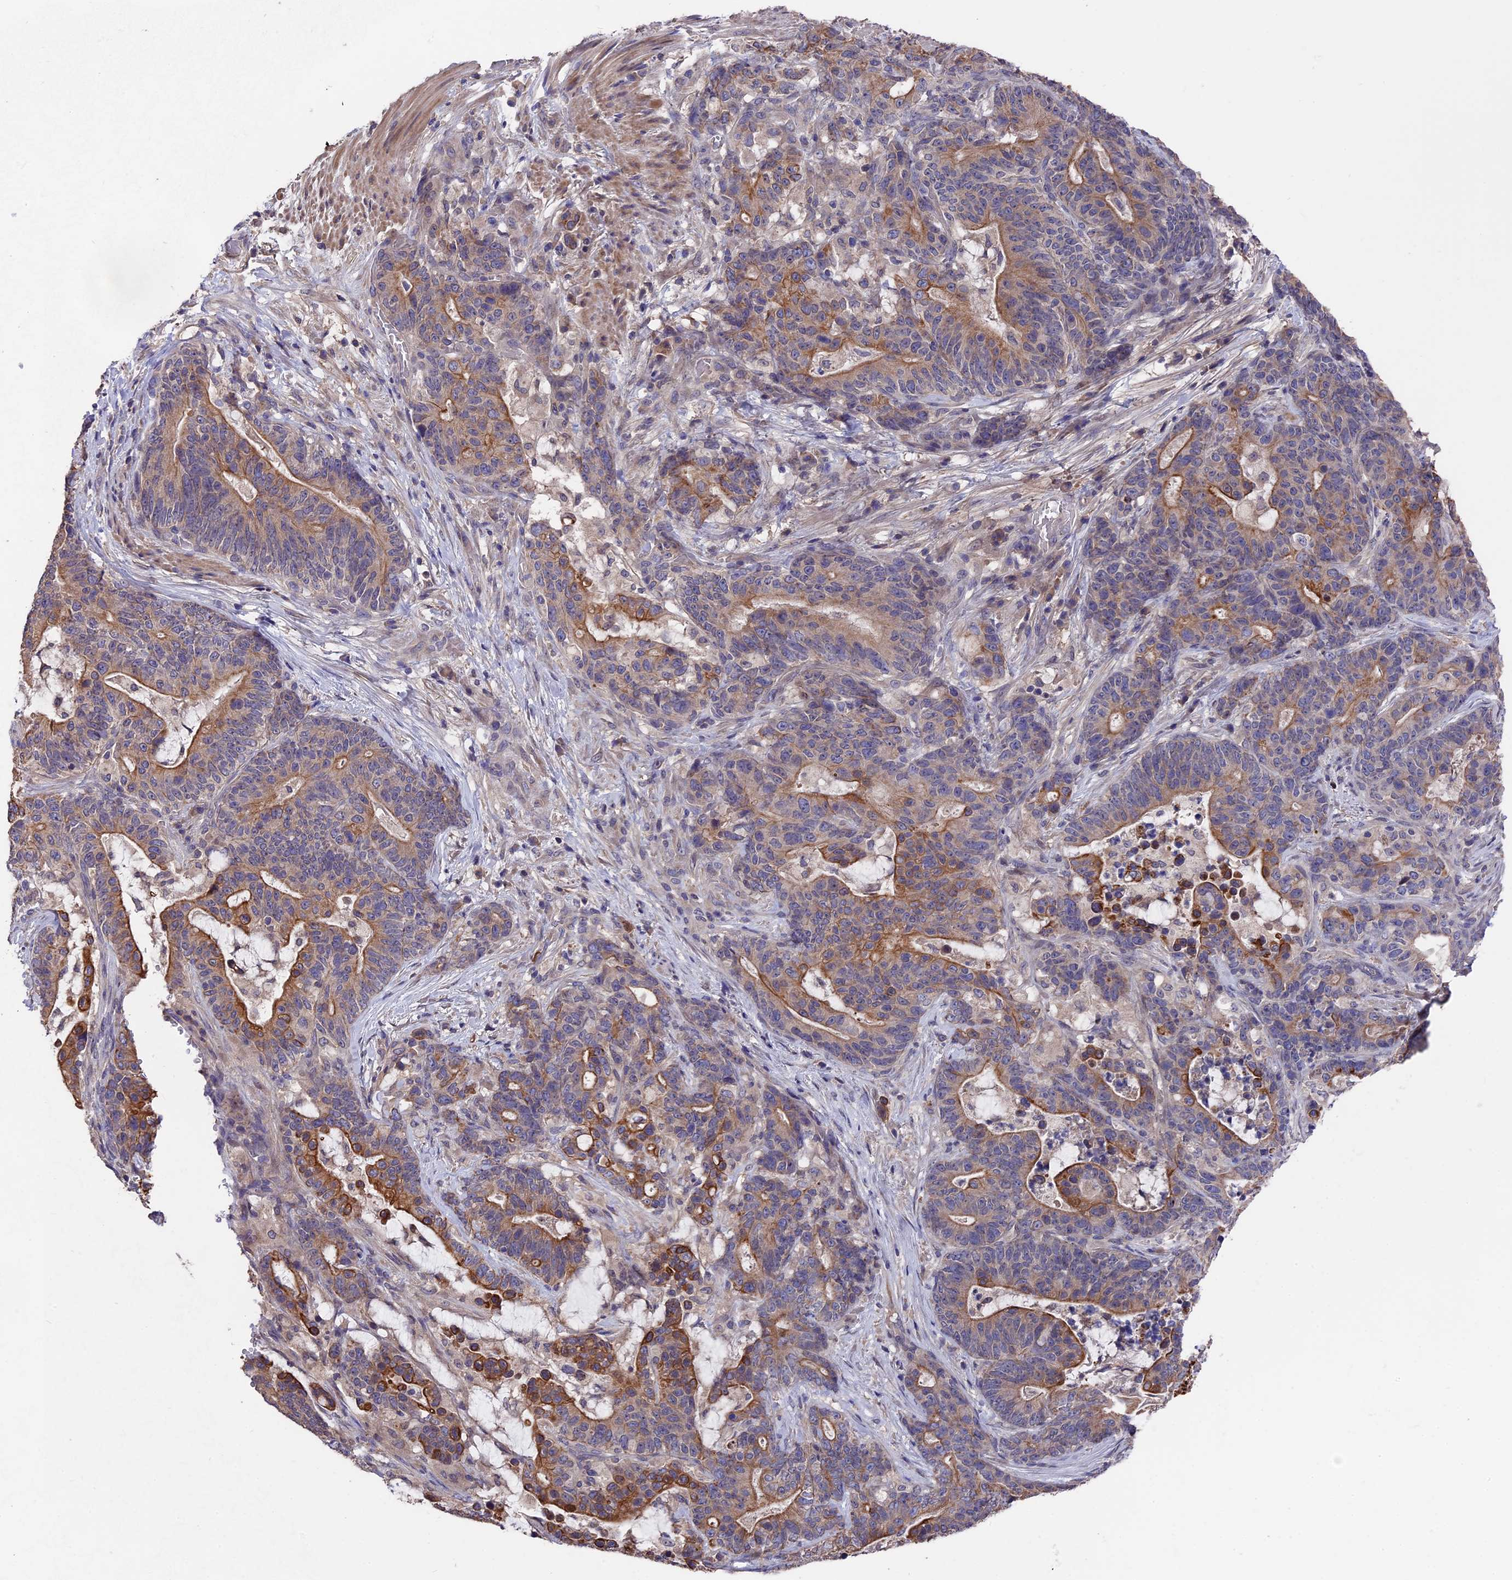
{"staining": {"intensity": "moderate", "quantity": "25%-75%", "location": "cytoplasmic/membranous"}, "tissue": "stomach cancer", "cell_type": "Tumor cells", "image_type": "cancer", "snomed": [{"axis": "morphology", "description": "Normal tissue, NOS"}, {"axis": "morphology", "description": "Adenocarcinoma, NOS"}, {"axis": "topography", "description": "Stomach"}], "caption": "High-power microscopy captured an IHC micrograph of stomach cancer, revealing moderate cytoplasmic/membranous expression in about 25%-75% of tumor cells. Nuclei are stained in blue.", "gene": "ZCCHC2", "patient": {"sex": "female", "age": 64}}